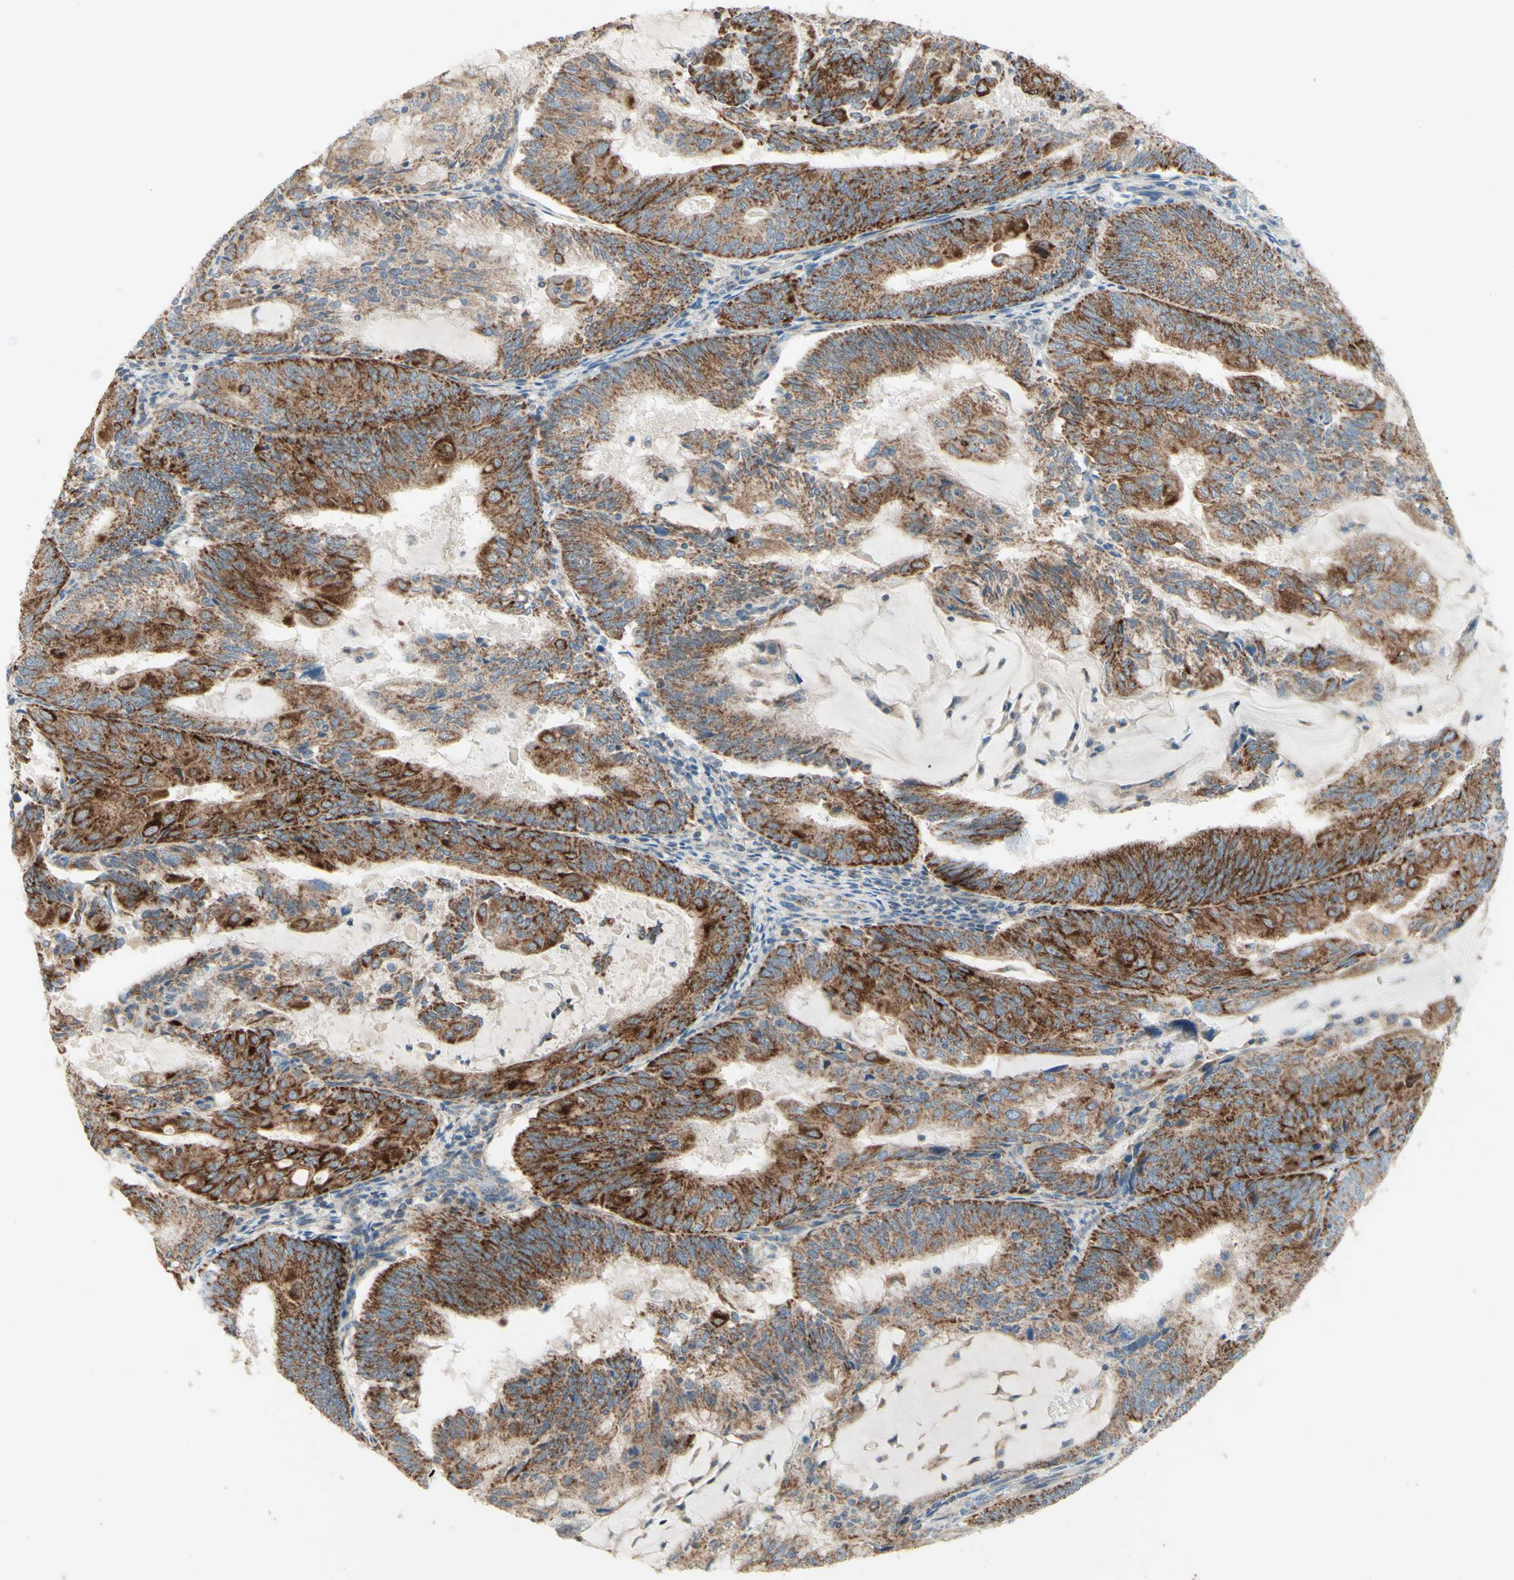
{"staining": {"intensity": "strong", "quantity": ">75%", "location": "cytoplasmic/membranous"}, "tissue": "endometrial cancer", "cell_type": "Tumor cells", "image_type": "cancer", "snomed": [{"axis": "morphology", "description": "Adenocarcinoma, NOS"}, {"axis": "topography", "description": "Endometrium"}], "caption": "Endometrial cancer (adenocarcinoma) tissue shows strong cytoplasmic/membranous staining in approximately >75% of tumor cells, visualized by immunohistochemistry.", "gene": "ARMC10", "patient": {"sex": "female", "age": 81}}